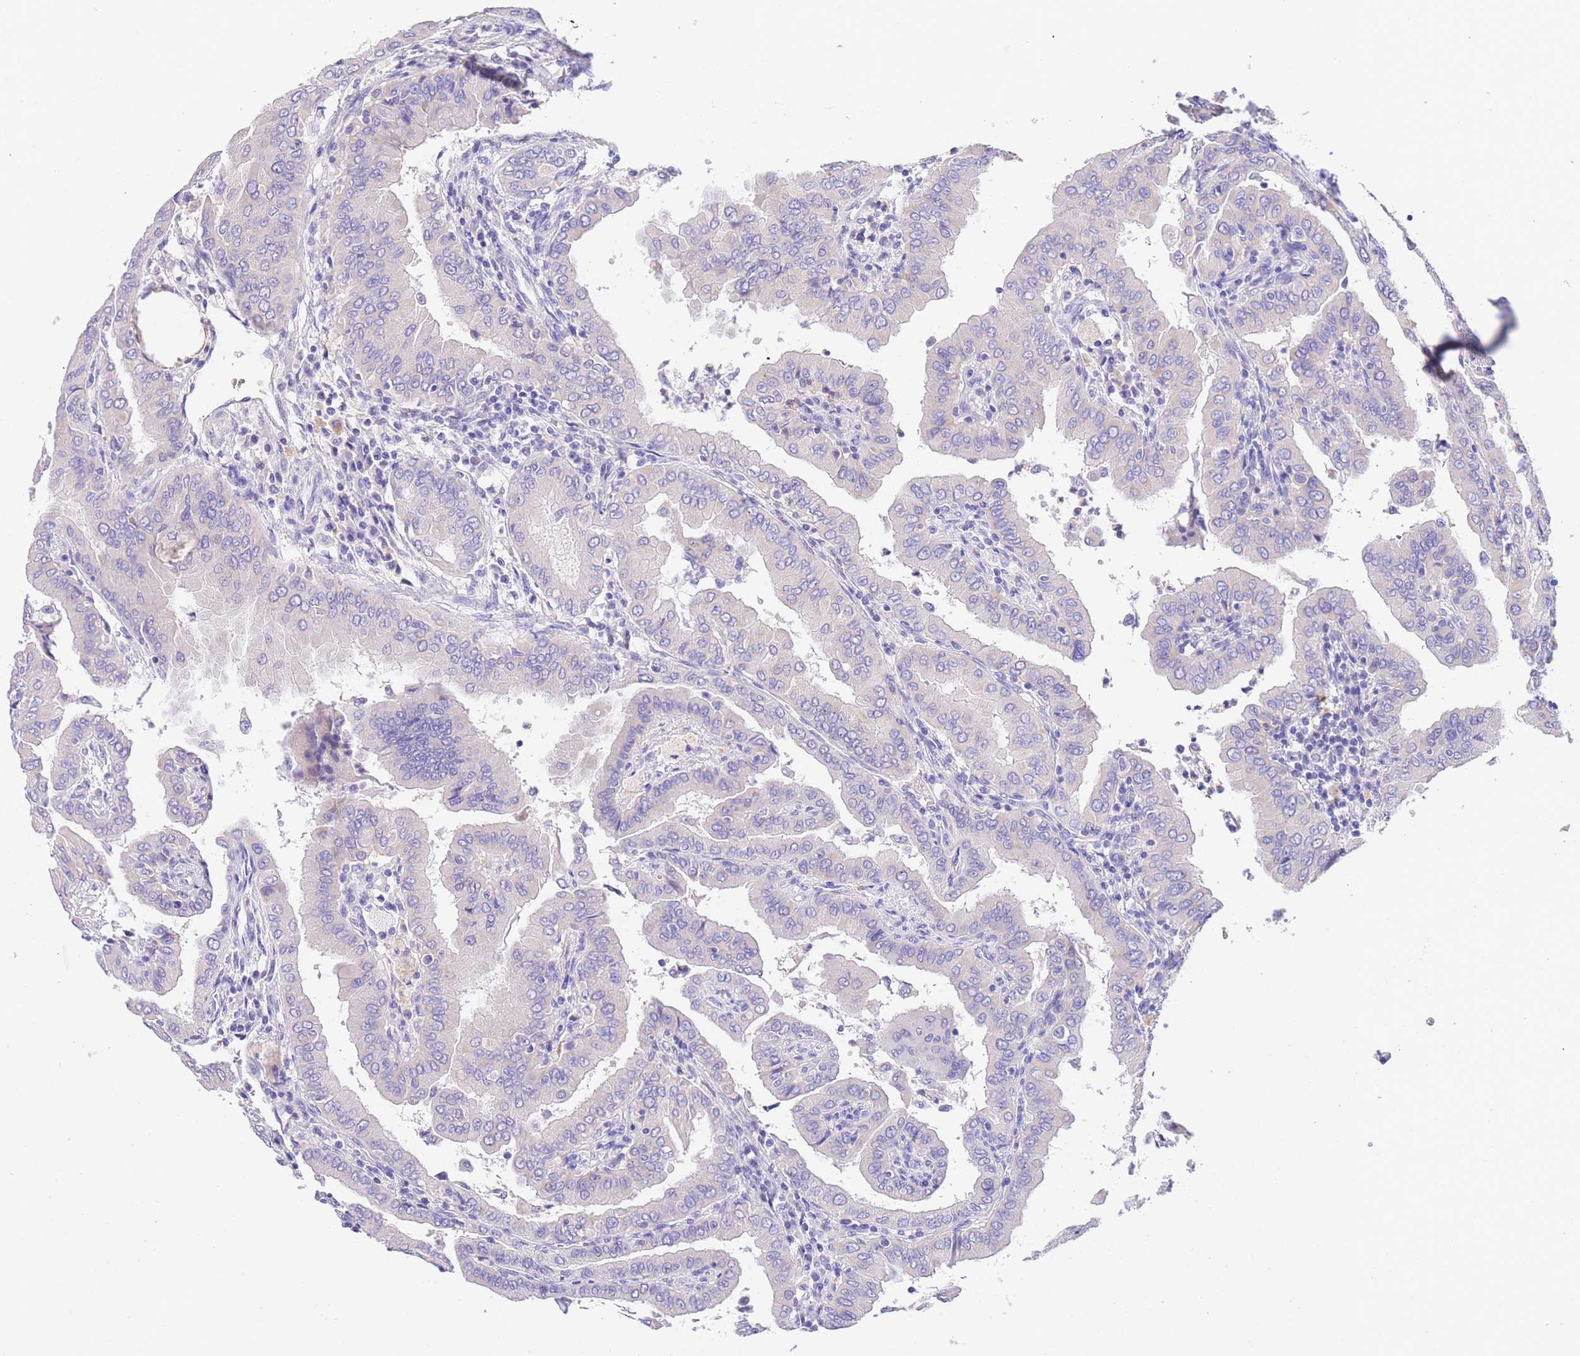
{"staining": {"intensity": "negative", "quantity": "none", "location": "none"}, "tissue": "thyroid cancer", "cell_type": "Tumor cells", "image_type": "cancer", "snomed": [{"axis": "morphology", "description": "Papillary adenocarcinoma, NOS"}, {"axis": "topography", "description": "Thyroid gland"}], "caption": "IHC histopathology image of neoplastic tissue: thyroid cancer stained with DAB displays no significant protein expression in tumor cells.", "gene": "EPN2", "patient": {"sex": "male", "age": 33}}